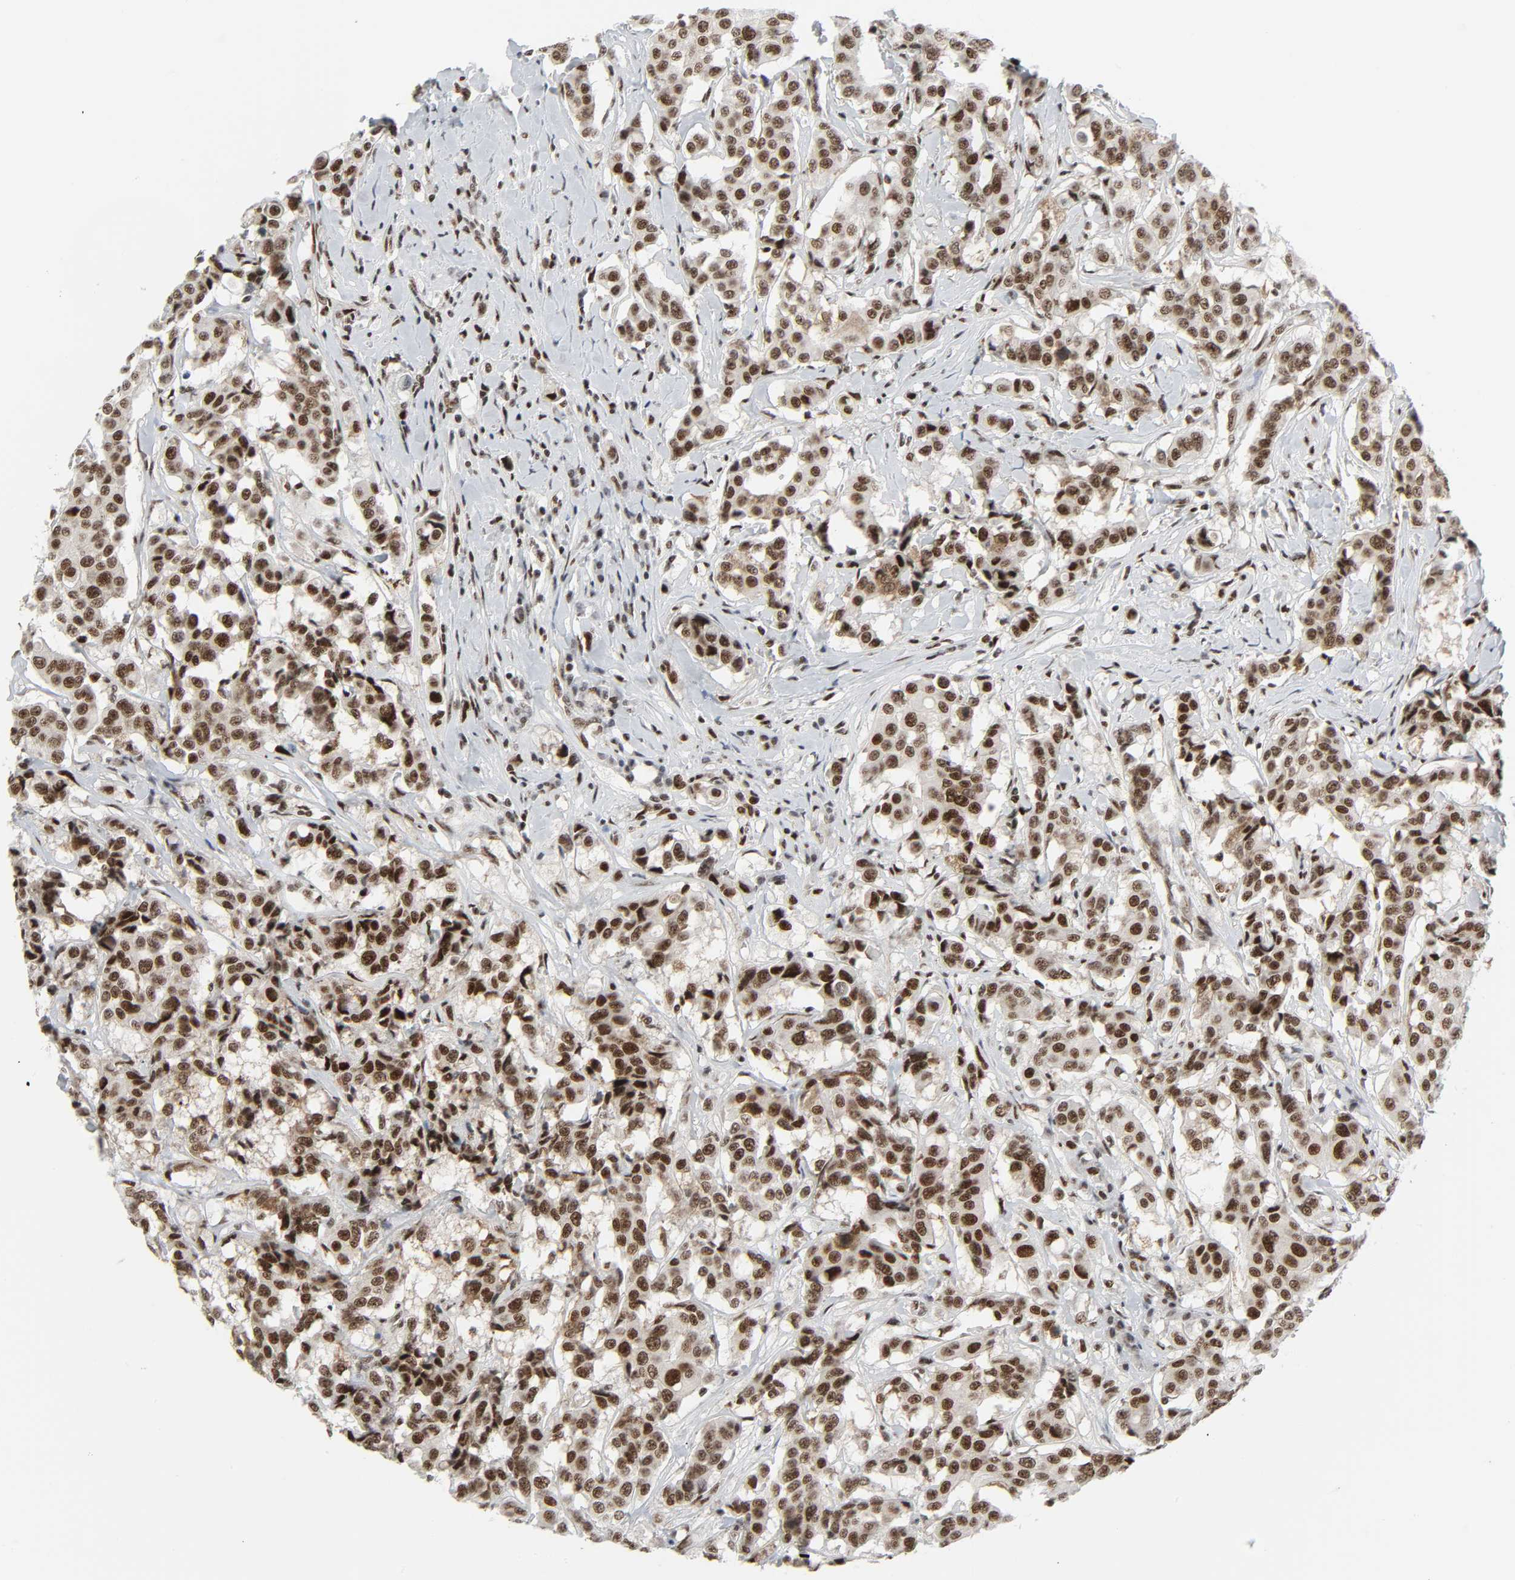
{"staining": {"intensity": "strong", "quantity": ">75%", "location": "nuclear"}, "tissue": "breast cancer", "cell_type": "Tumor cells", "image_type": "cancer", "snomed": [{"axis": "morphology", "description": "Duct carcinoma"}, {"axis": "topography", "description": "Breast"}], "caption": "The photomicrograph demonstrates a brown stain indicating the presence of a protein in the nuclear of tumor cells in breast cancer.", "gene": "CDK7", "patient": {"sex": "female", "age": 27}}